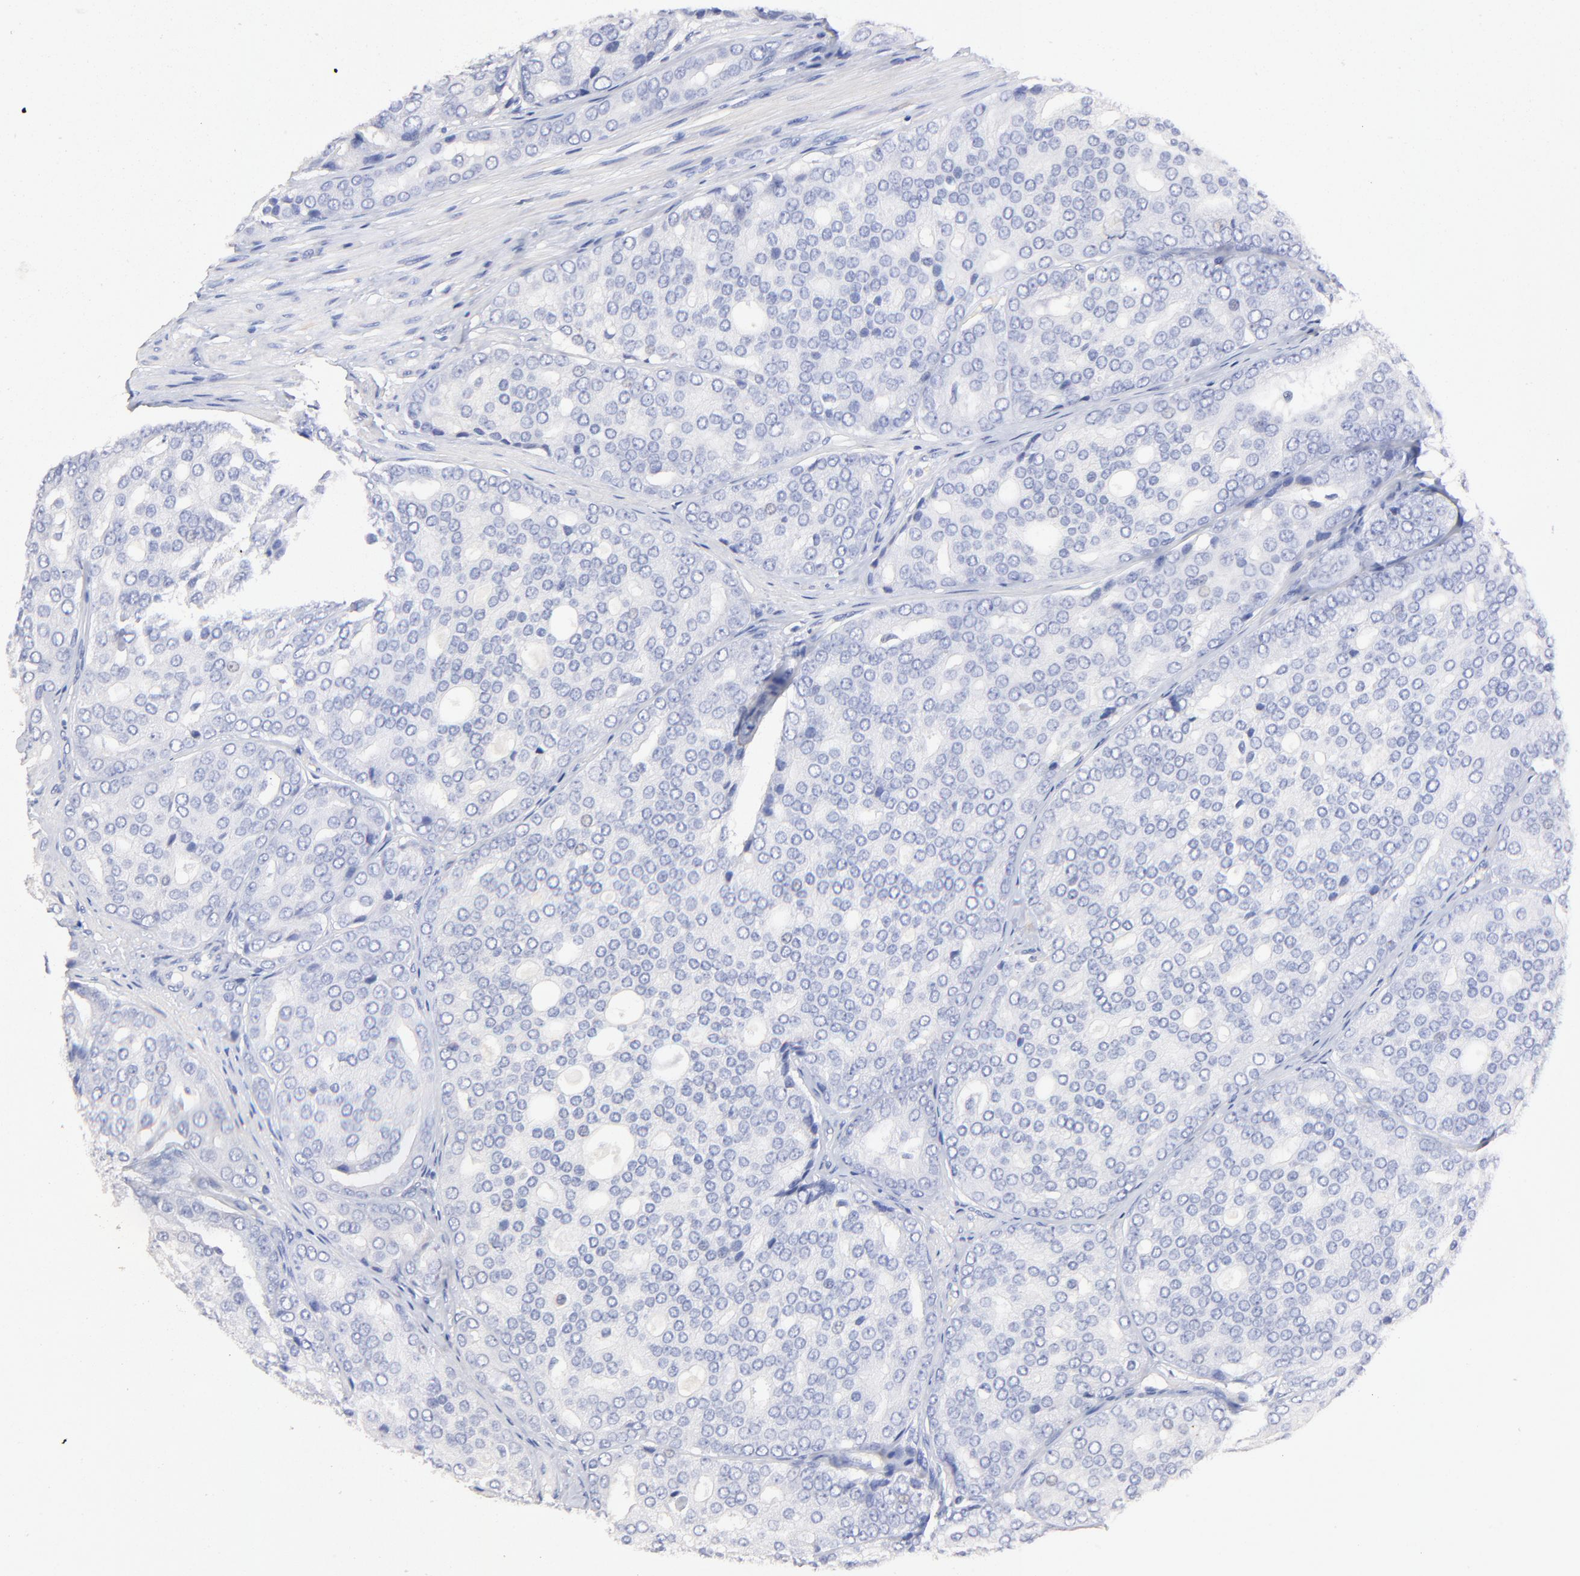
{"staining": {"intensity": "negative", "quantity": "none", "location": "none"}, "tissue": "prostate cancer", "cell_type": "Tumor cells", "image_type": "cancer", "snomed": [{"axis": "morphology", "description": "Adenocarcinoma, High grade"}, {"axis": "topography", "description": "Prostate"}], "caption": "An immunohistochemistry micrograph of prostate cancer (high-grade adenocarcinoma) is shown. There is no staining in tumor cells of prostate cancer (high-grade adenocarcinoma).", "gene": "HORMAD2", "patient": {"sex": "male", "age": 64}}